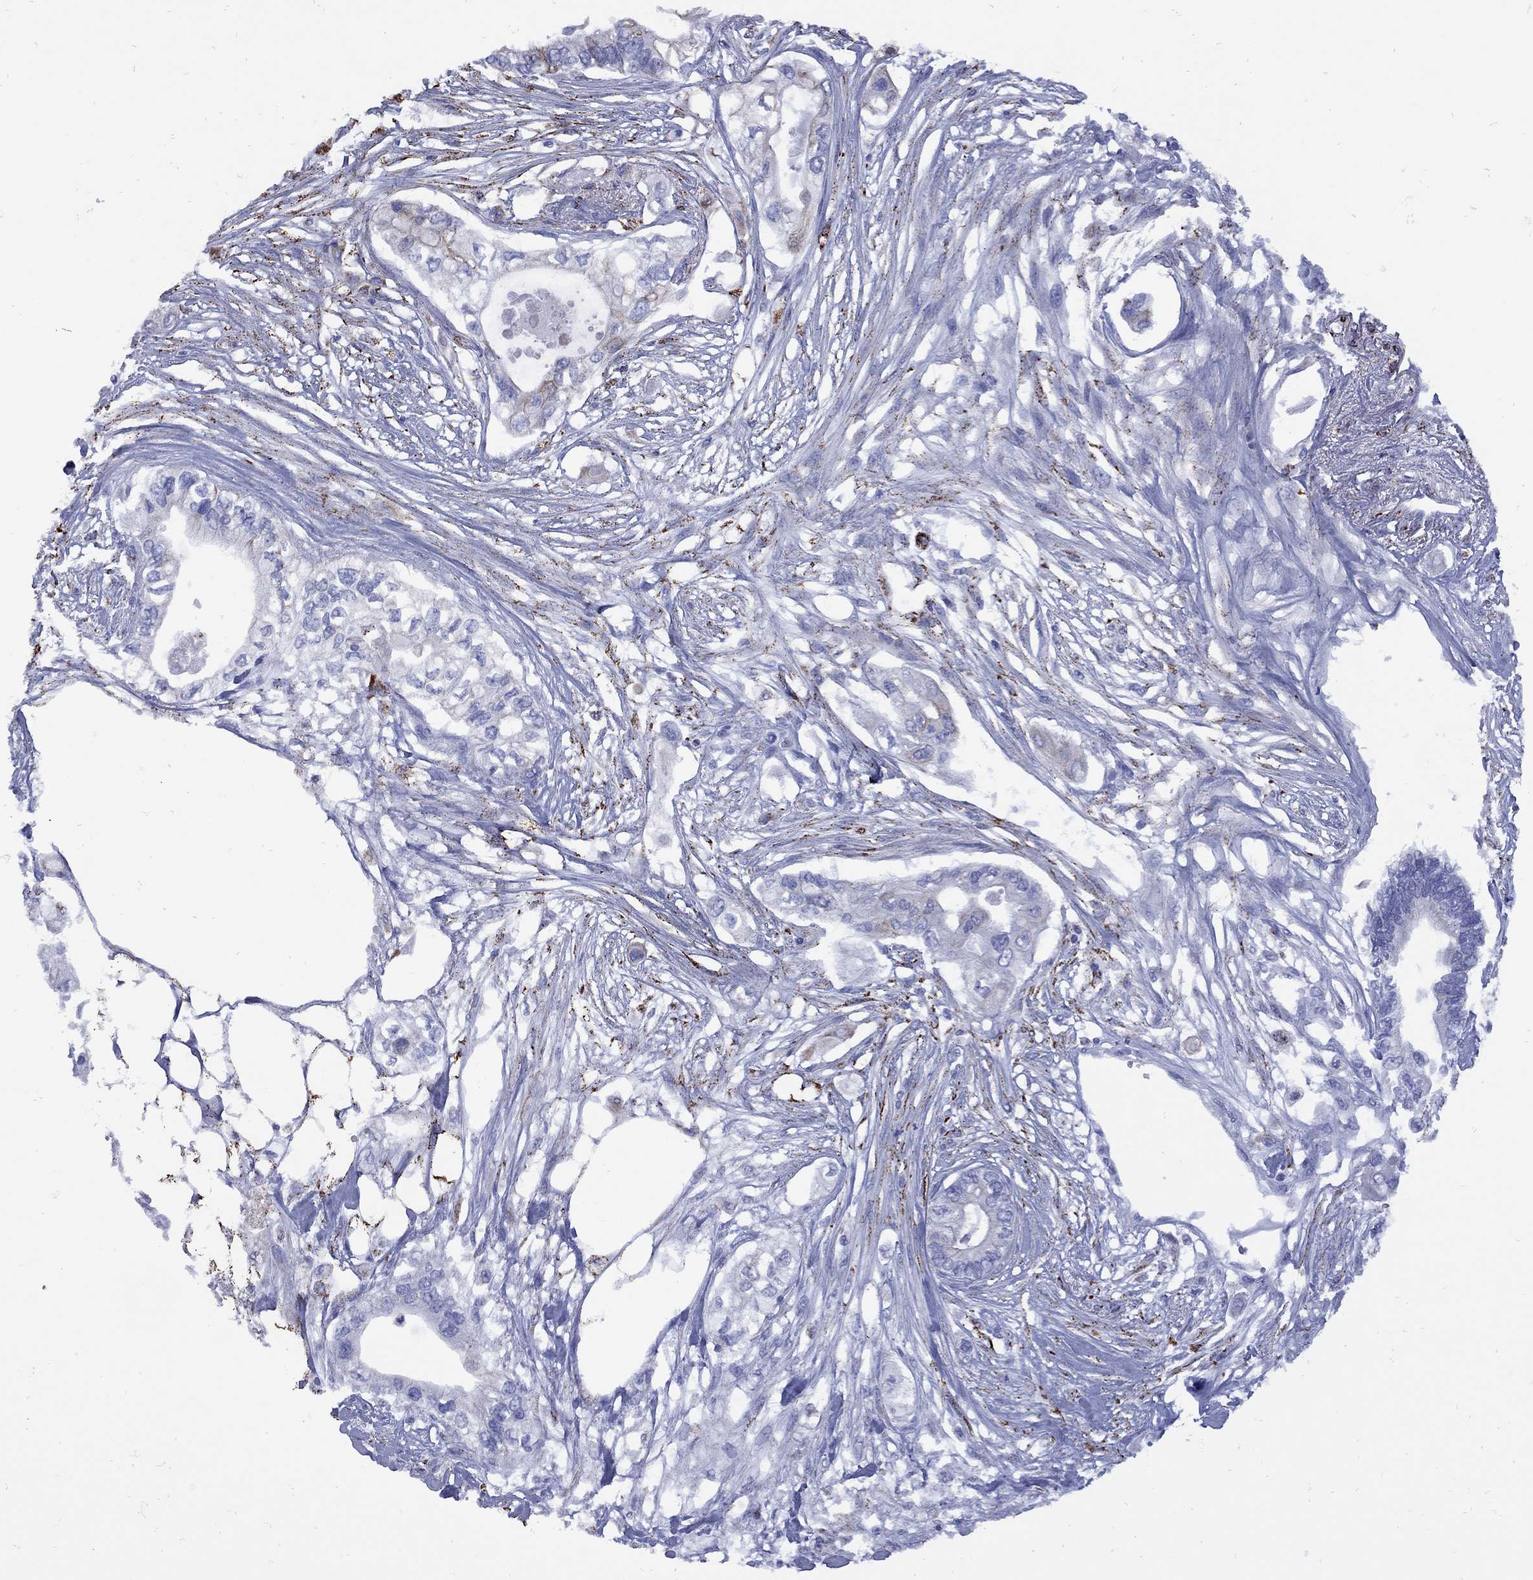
{"staining": {"intensity": "moderate", "quantity": "<25%", "location": "cytoplasmic/membranous"}, "tissue": "pancreatic cancer", "cell_type": "Tumor cells", "image_type": "cancer", "snomed": [{"axis": "morphology", "description": "Adenocarcinoma, NOS"}, {"axis": "topography", "description": "Pancreas"}], "caption": "Moderate cytoplasmic/membranous protein staining is appreciated in approximately <25% of tumor cells in pancreatic adenocarcinoma.", "gene": "SESTD1", "patient": {"sex": "female", "age": 63}}